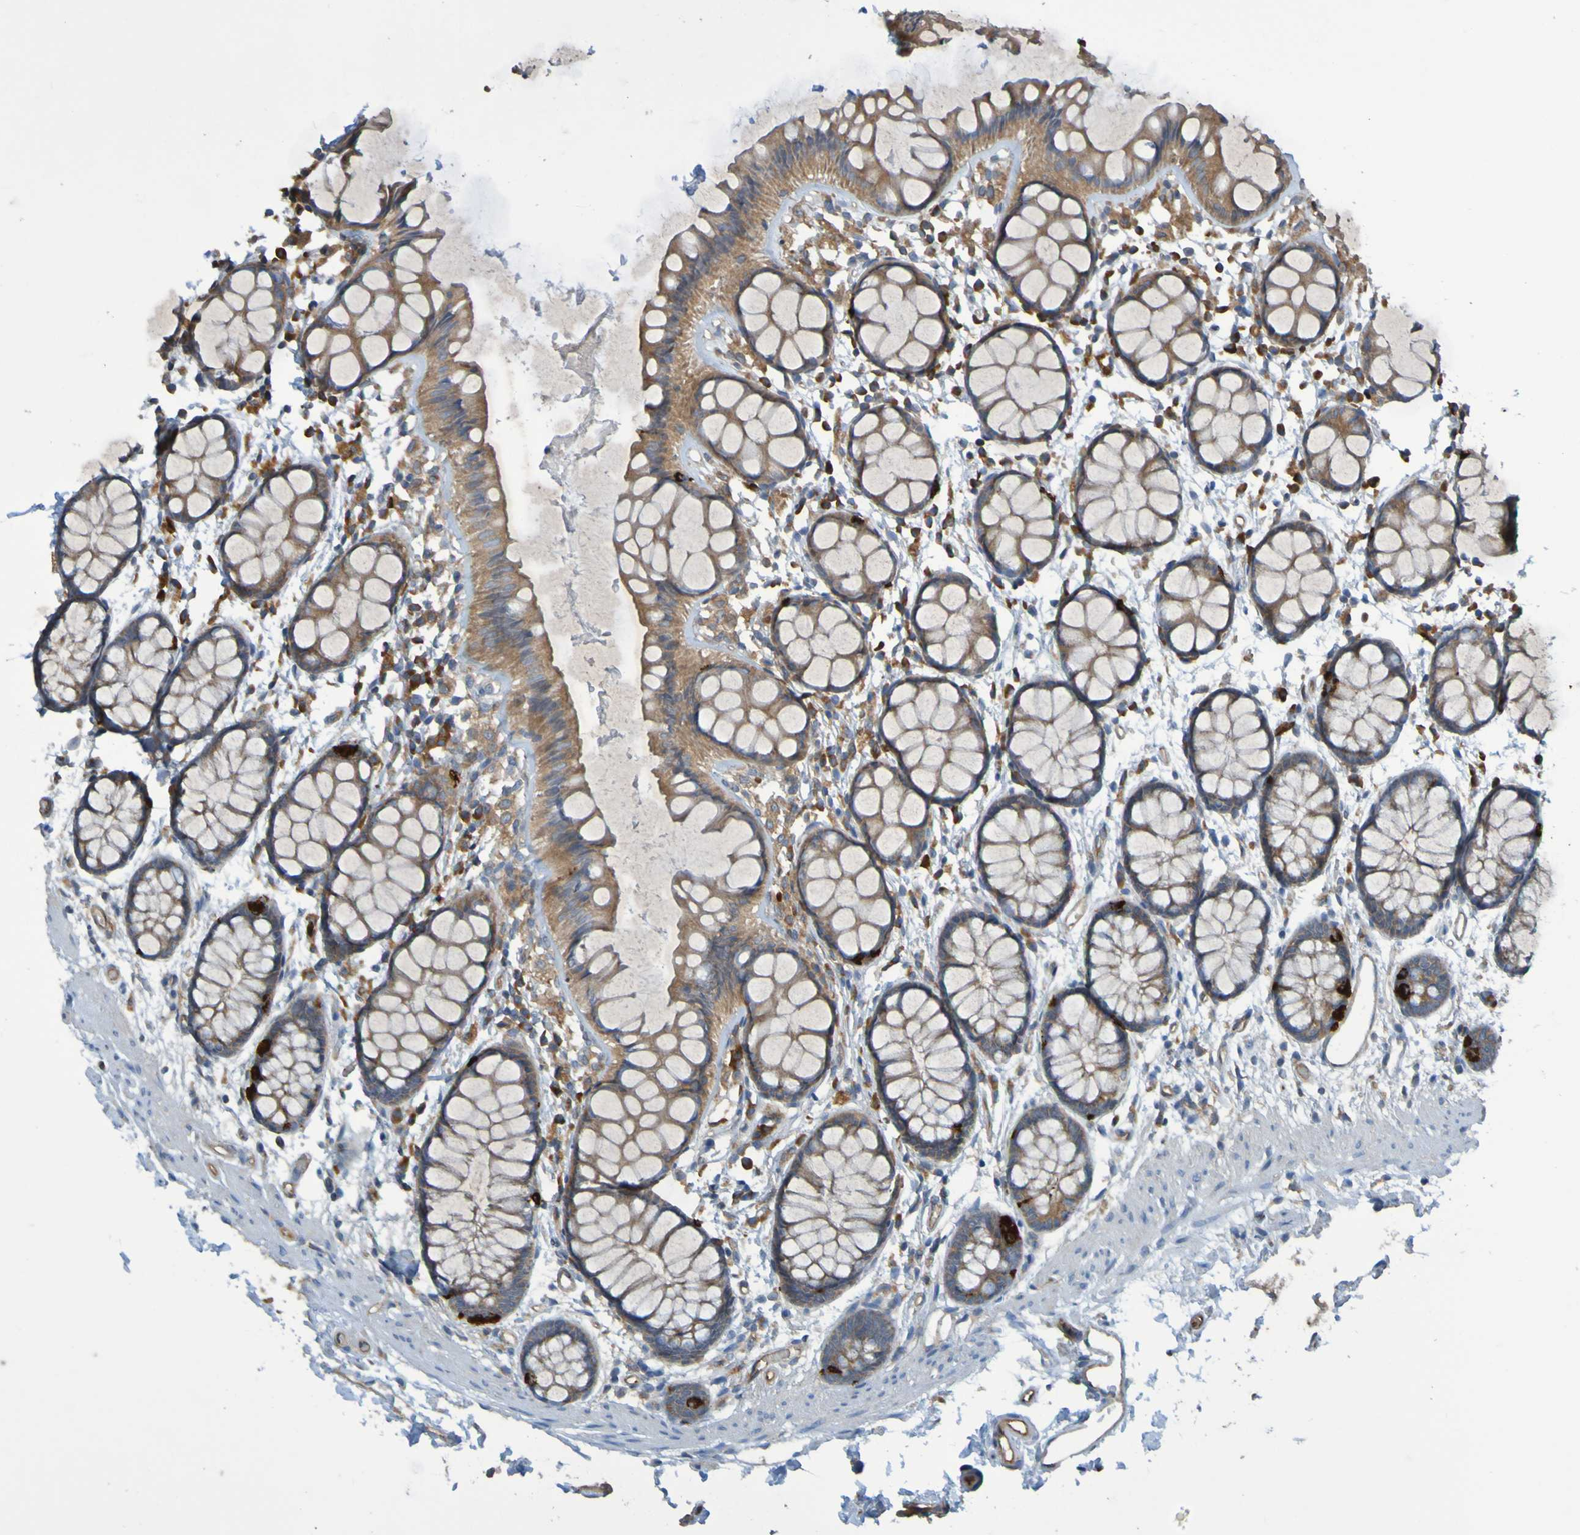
{"staining": {"intensity": "moderate", "quantity": ">75%", "location": "cytoplasmic/membranous"}, "tissue": "rectum", "cell_type": "Glandular cells", "image_type": "normal", "snomed": [{"axis": "morphology", "description": "Normal tissue, NOS"}, {"axis": "topography", "description": "Rectum"}], "caption": "This image exhibits immunohistochemistry (IHC) staining of normal rectum, with medium moderate cytoplasmic/membranous positivity in about >75% of glandular cells.", "gene": "DNAJC4", "patient": {"sex": "female", "age": 66}}